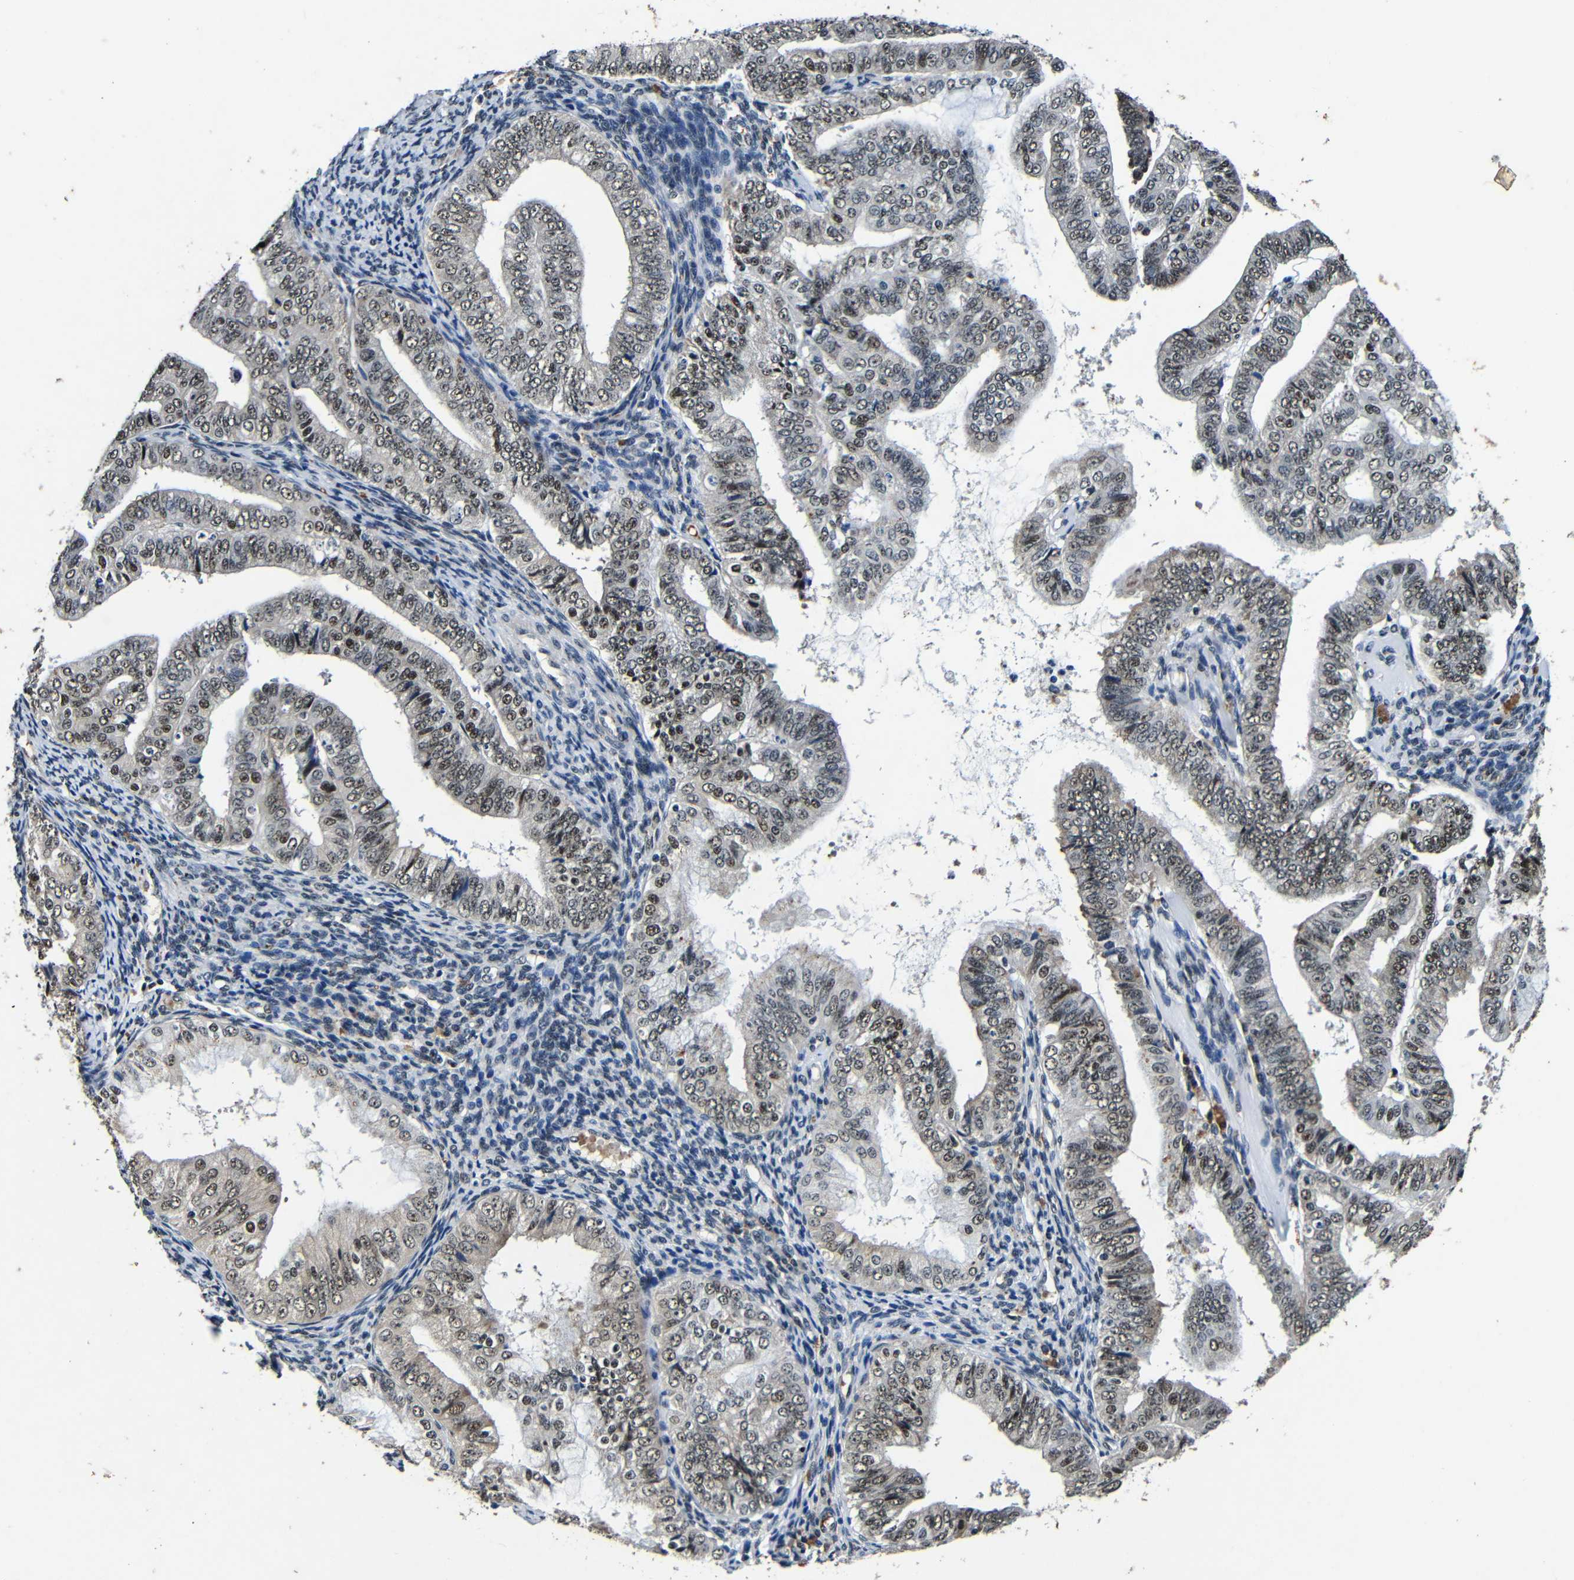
{"staining": {"intensity": "moderate", "quantity": ">75%", "location": "nuclear"}, "tissue": "endometrial cancer", "cell_type": "Tumor cells", "image_type": "cancer", "snomed": [{"axis": "morphology", "description": "Adenocarcinoma, NOS"}, {"axis": "topography", "description": "Endometrium"}], "caption": "Protein expression analysis of human adenocarcinoma (endometrial) reveals moderate nuclear staining in approximately >75% of tumor cells.", "gene": "FOXD4", "patient": {"sex": "female", "age": 63}}